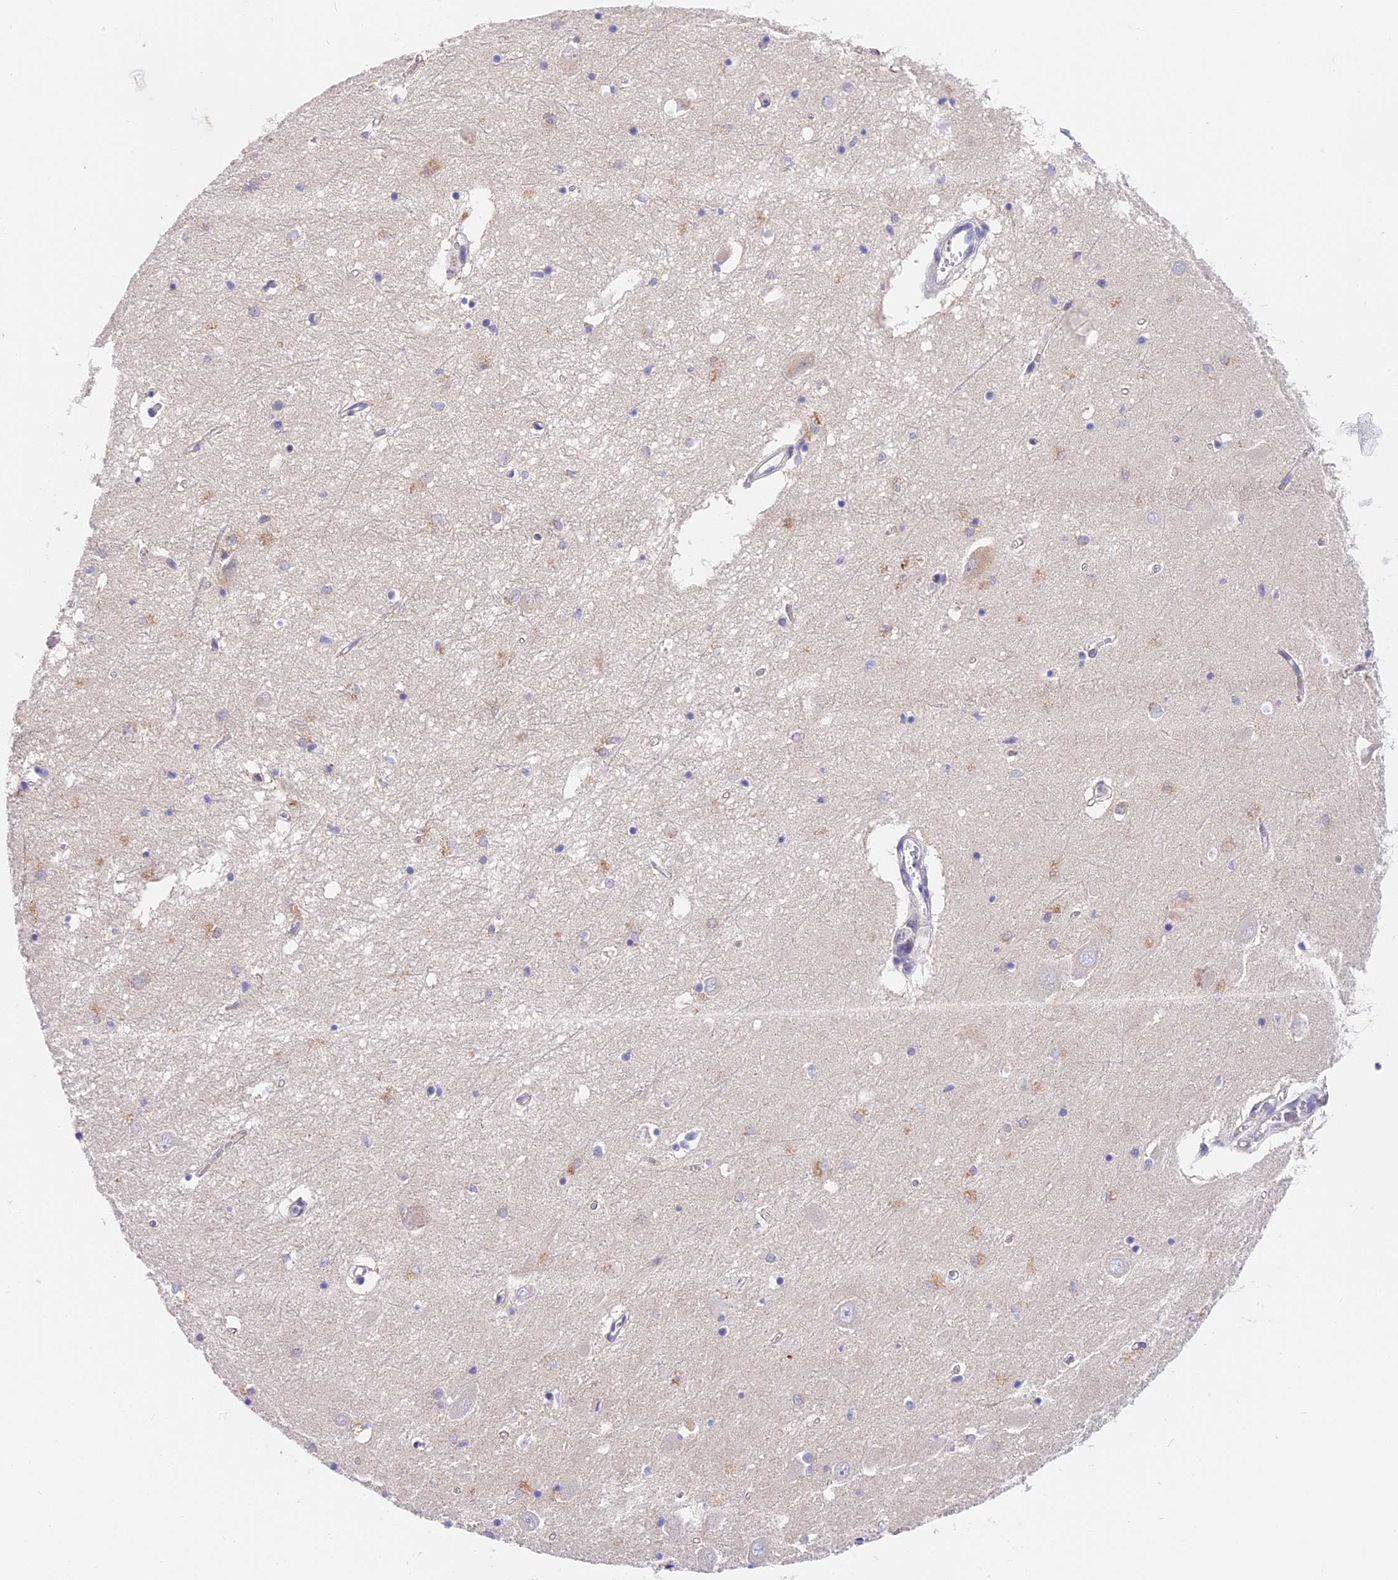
{"staining": {"intensity": "strong", "quantity": "<25%", "location": "nuclear"}, "tissue": "hippocampus", "cell_type": "Glial cells", "image_type": "normal", "snomed": [{"axis": "morphology", "description": "Normal tissue, NOS"}, {"axis": "topography", "description": "Hippocampus"}], "caption": "Protein expression by IHC exhibits strong nuclear expression in approximately <25% of glial cells in normal hippocampus. (Stains: DAB in brown, nuclei in blue, Microscopy: brightfield microscopy at high magnification).", "gene": "MIDN", "patient": {"sex": "male", "age": 70}}